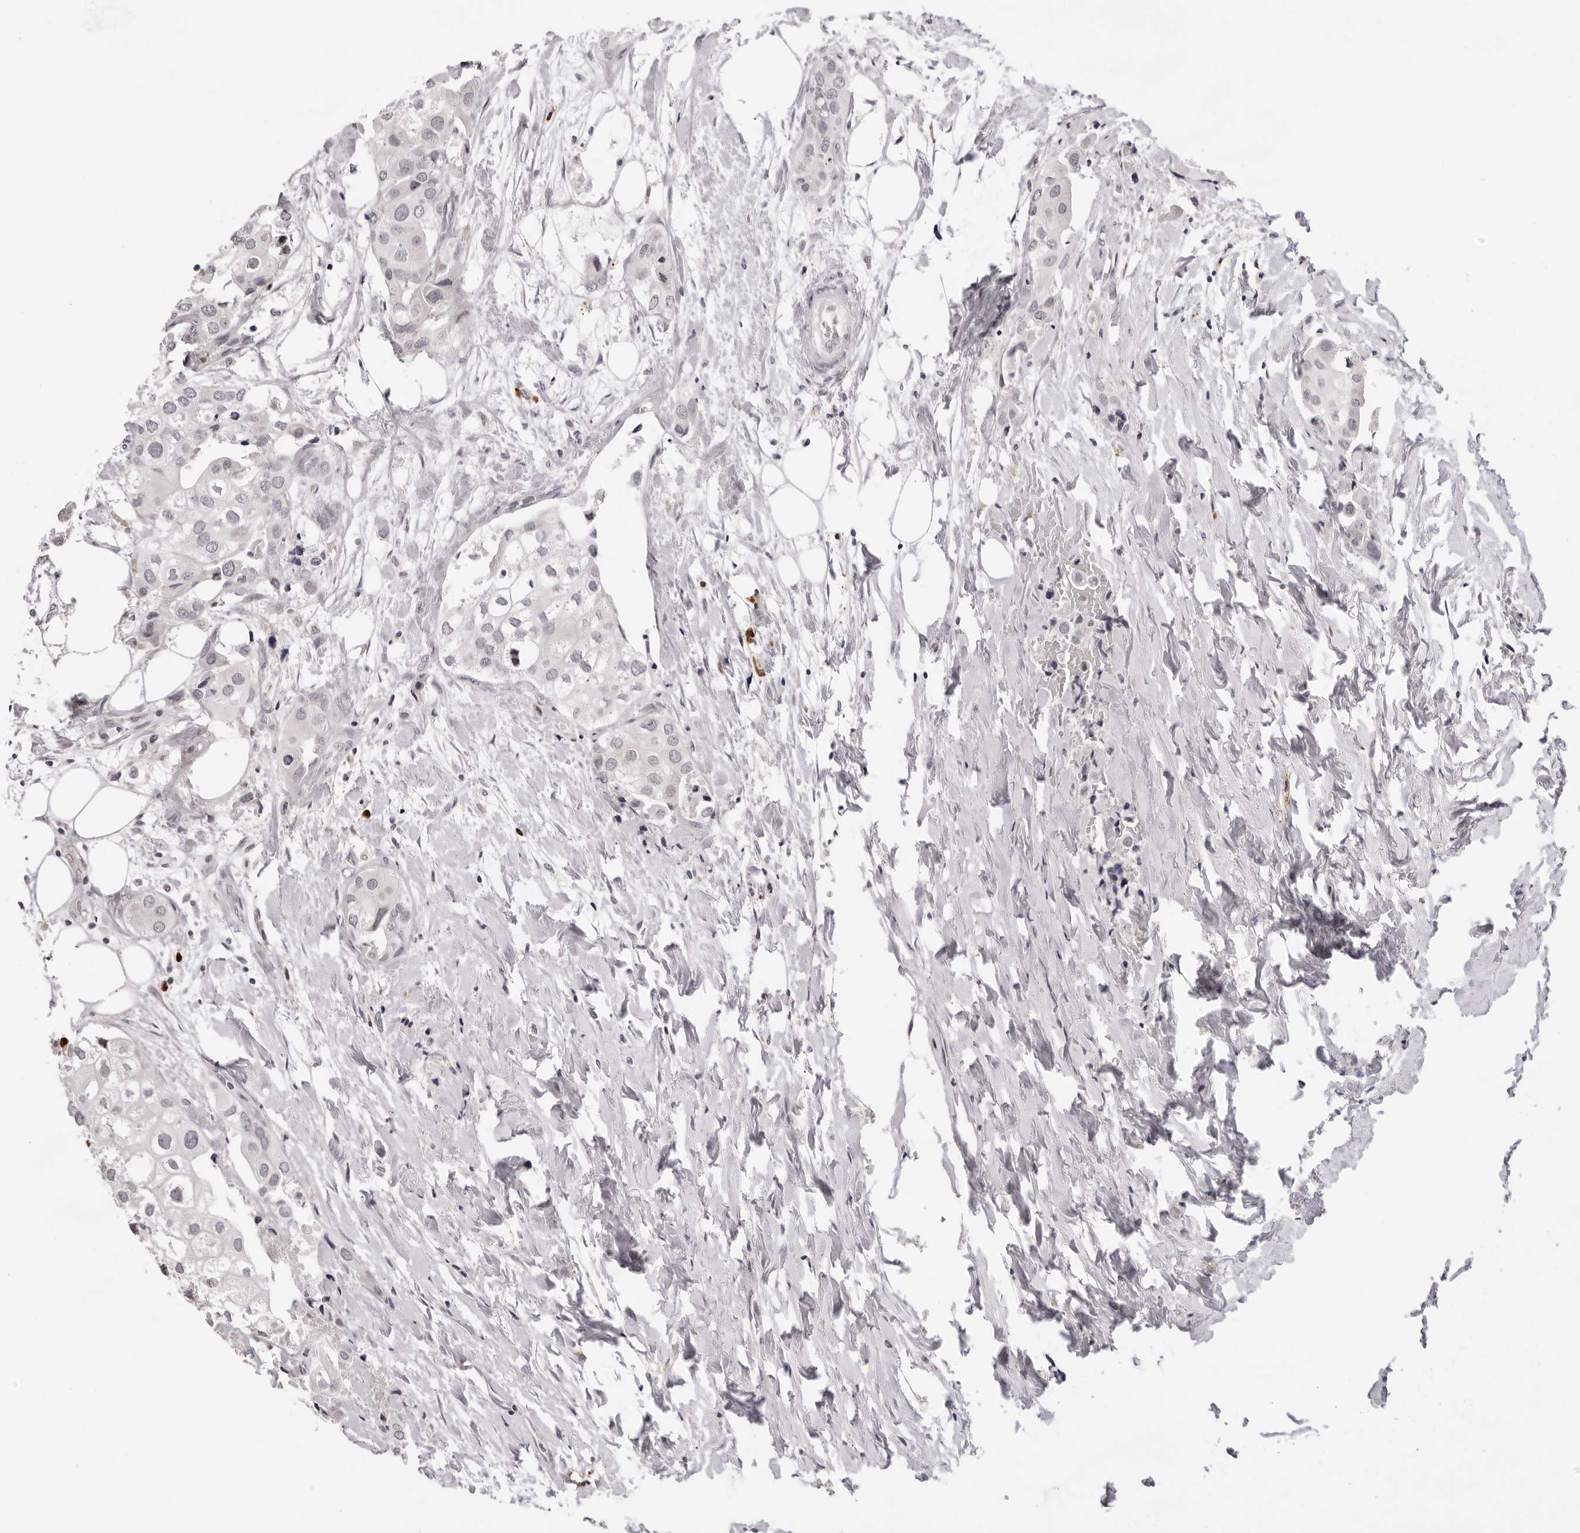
{"staining": {"intensity": "negative", "quantity": "none", "location": "none"}, "tissue": "urothelial cancer", "cell_type": "Tumor cells", "image_type": "cancer", "snomed": [{"axis": "morphology", "description": "Urothelial carcinoma, High grade"}, {"axis": "topography", "description": "Urinary bladder"}], "caption": "Tumor cells show no significant protein positivity in urothelial cancer.", "gene": "IL17RA", "patient": {"sex": "male", "age": 64}}